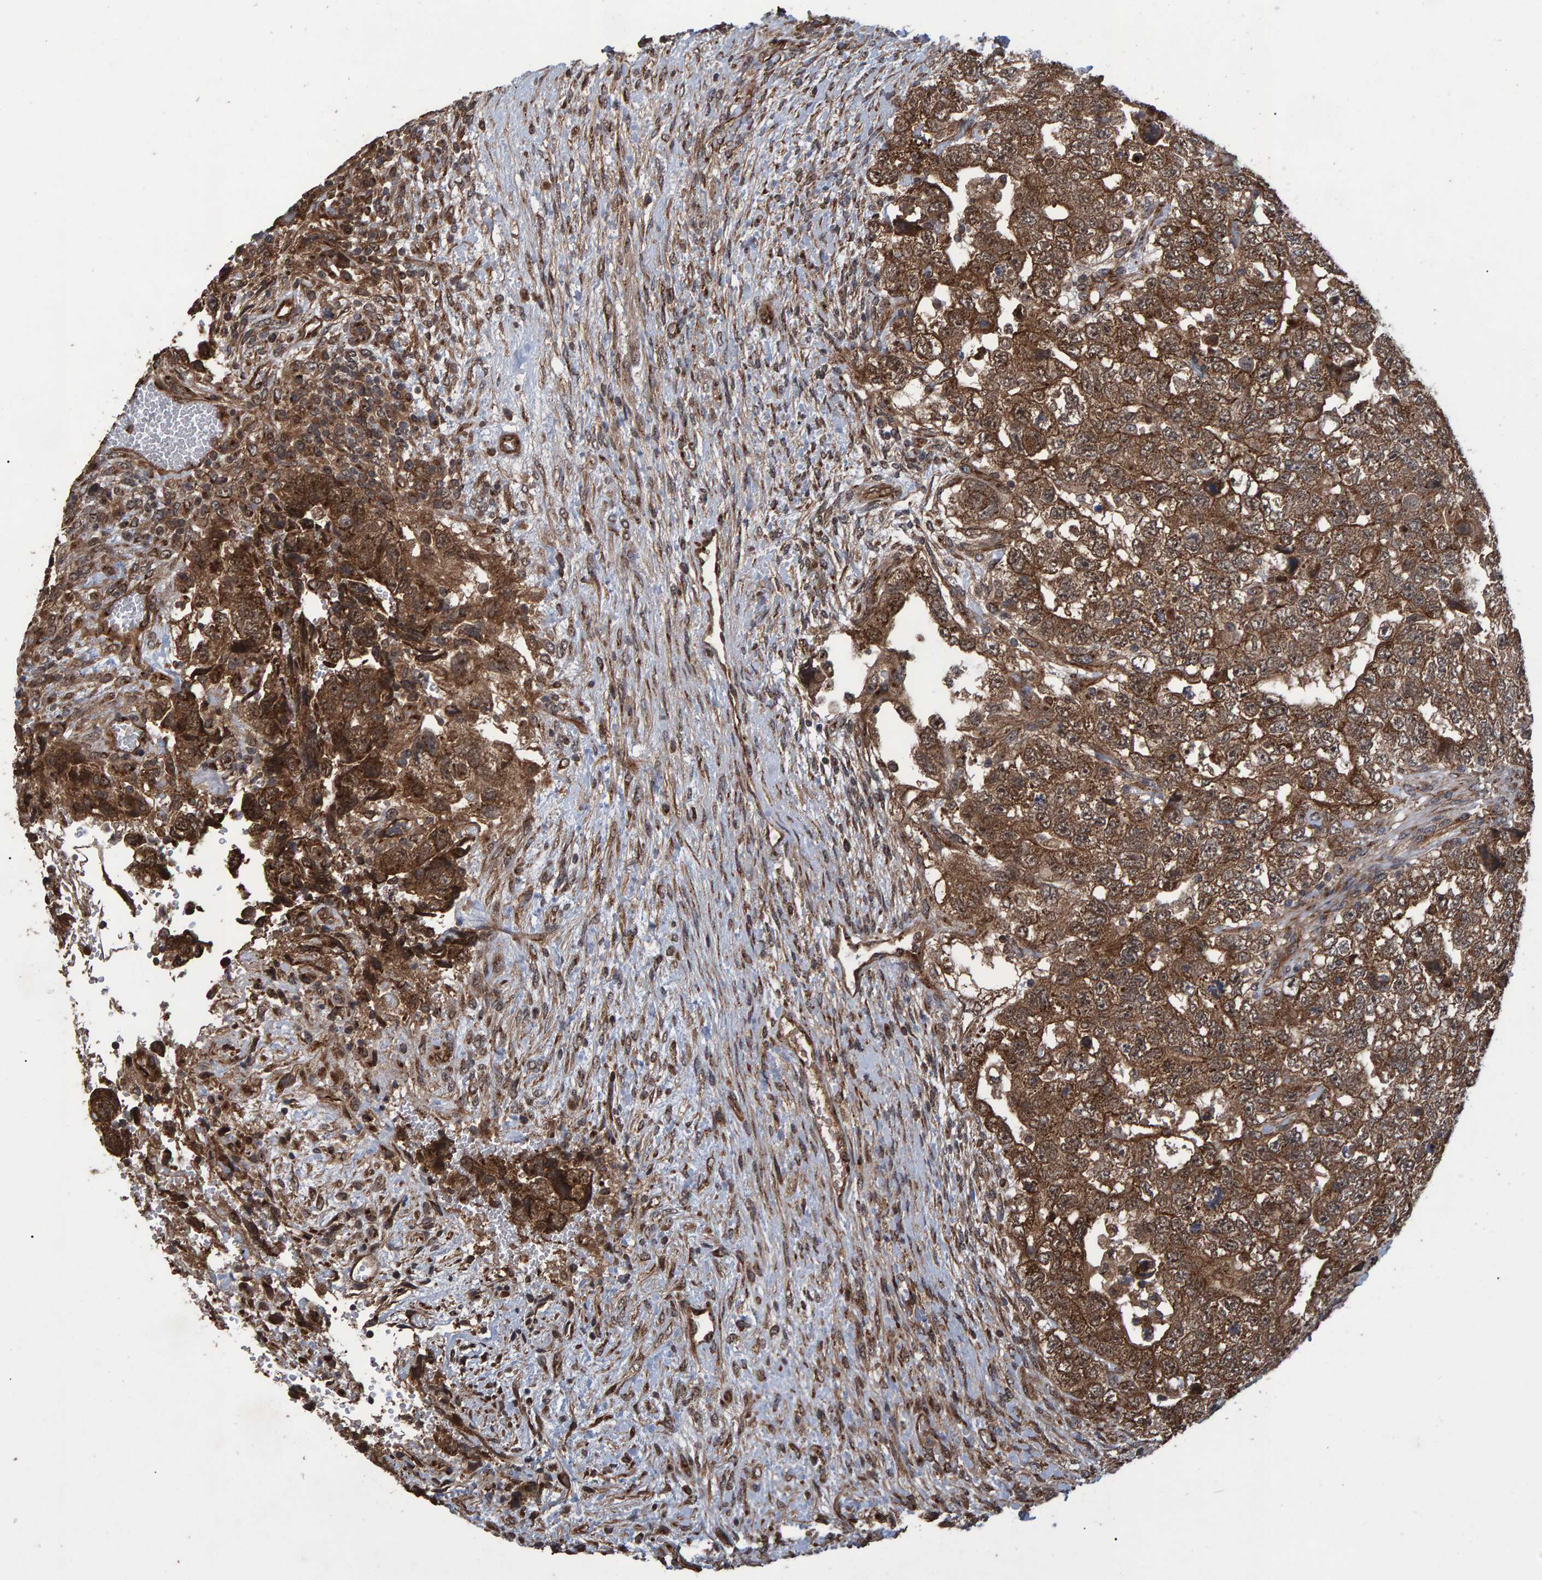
{"staining": {"intensity": "moderate", "quantity": ">75%", "location": "cytoplasmic/membranous,nuclear"}, "tissue": "testis cancer", "cell_type": "Tumor cells", "image_type": "cancer", "snomed": [{"axis": "morphology", "description": "Carcinoma, Embryonal, NOS"}, {"axis": "topography", "description": "Testis"}], "caption": "Moderate cytoplasmic/membranous and nuclear protein positivity is appreciated in about >75% of tumor cells in testis embryonal carcinoma.", "gene": "TRIM68", "patient": {"sex": "male", "age": 36}}